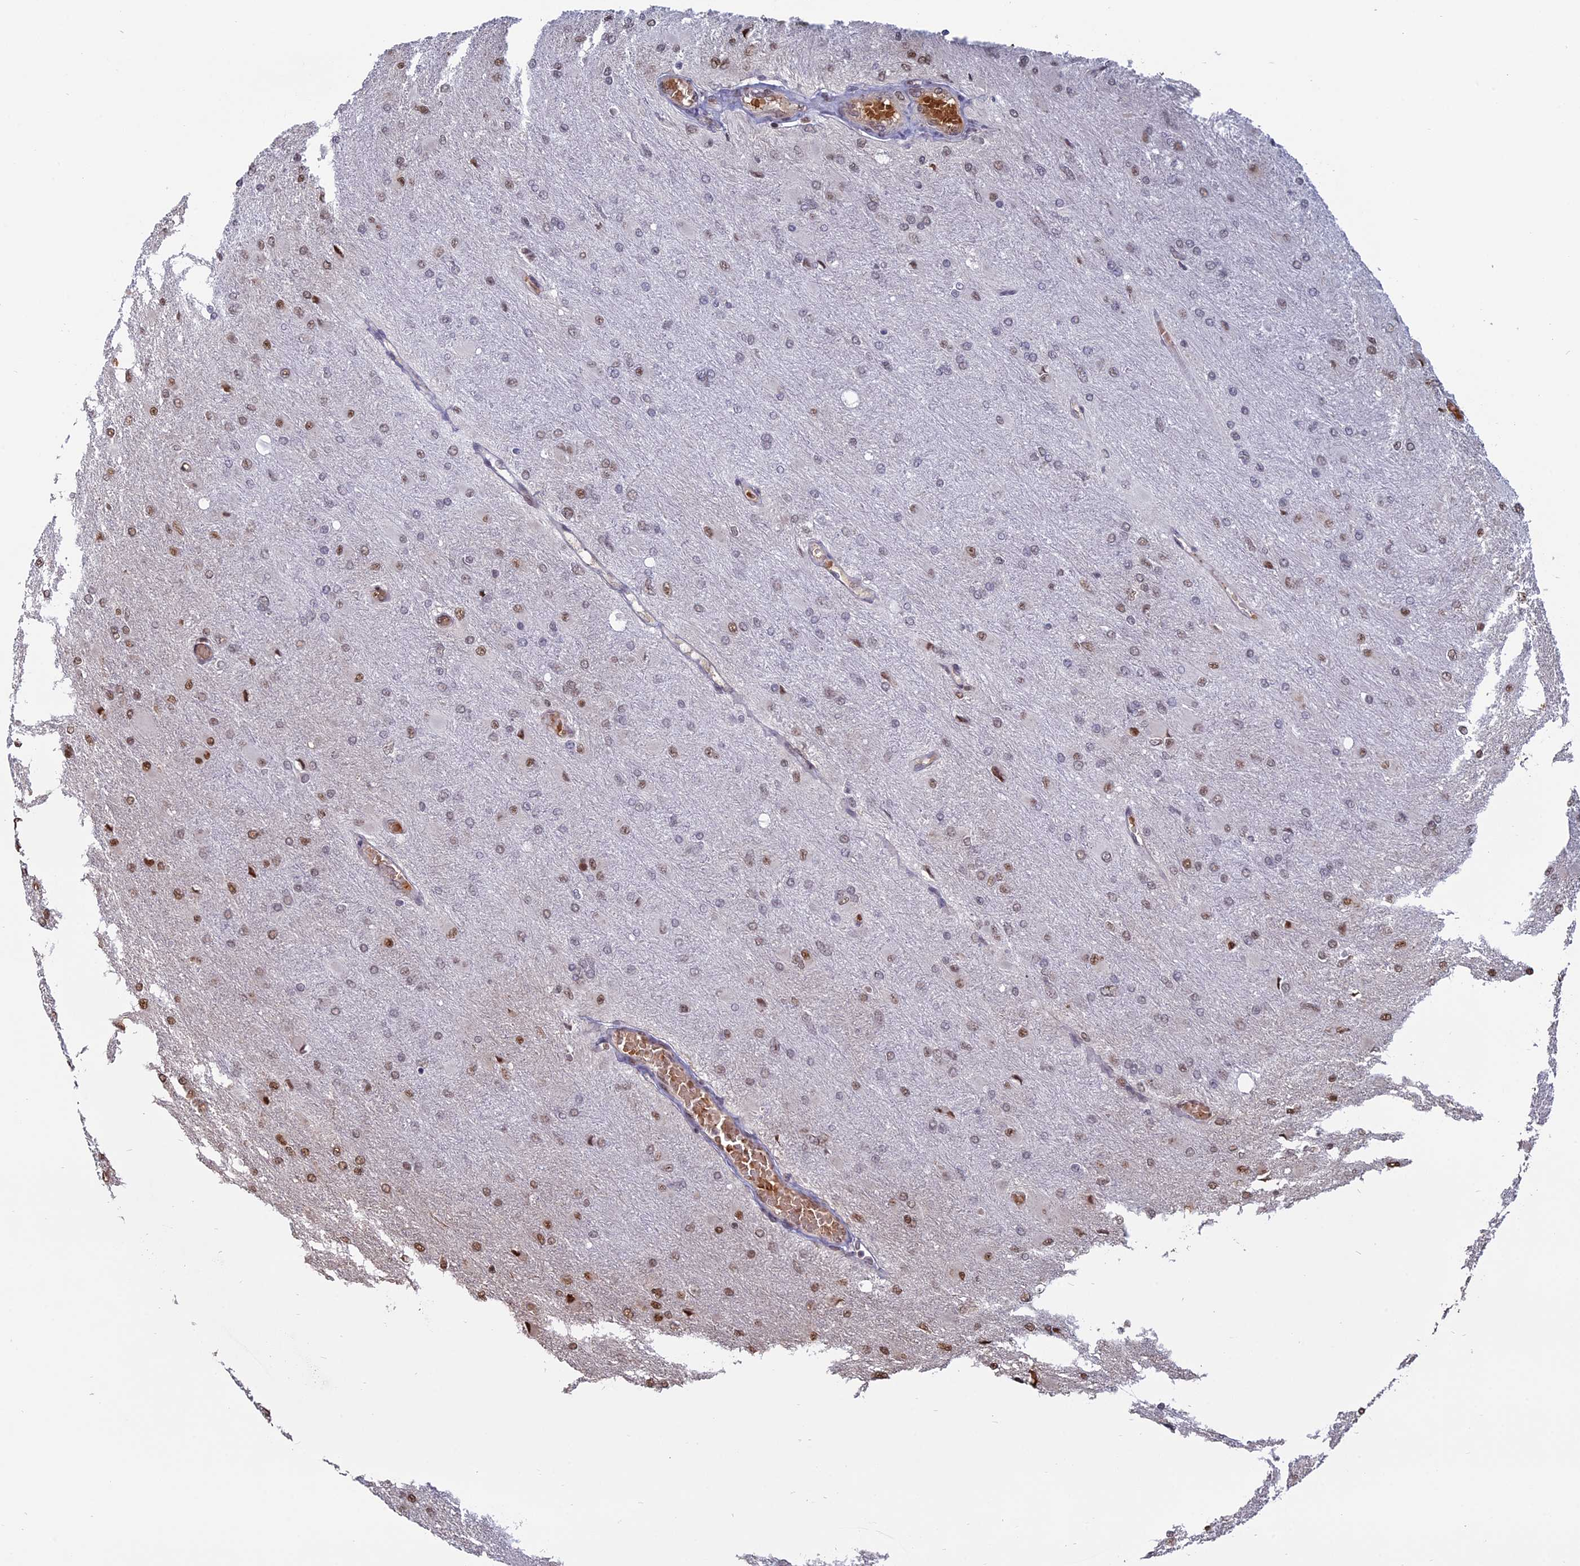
{"staining": {"intensity": "moderate", "quantity": "<25%", "location": "nuclear"}, "tissue": "glioma", "cell_type": "Tumor cells", "image_type": "cancer", "snomed": [{"axis": "morphology", "description": "Glioma, malignant, High grade"}, {"axis": "topography", "description": "Cerebral cortex"}], "caption": "Human malignant high-grade glioma stained for a protein (brown) demonstrates moderate nuclear positive positivity in about <25% of tumor cells.", "gene": "MFAP1", "patient": {"sex": "female", "age": 36}}